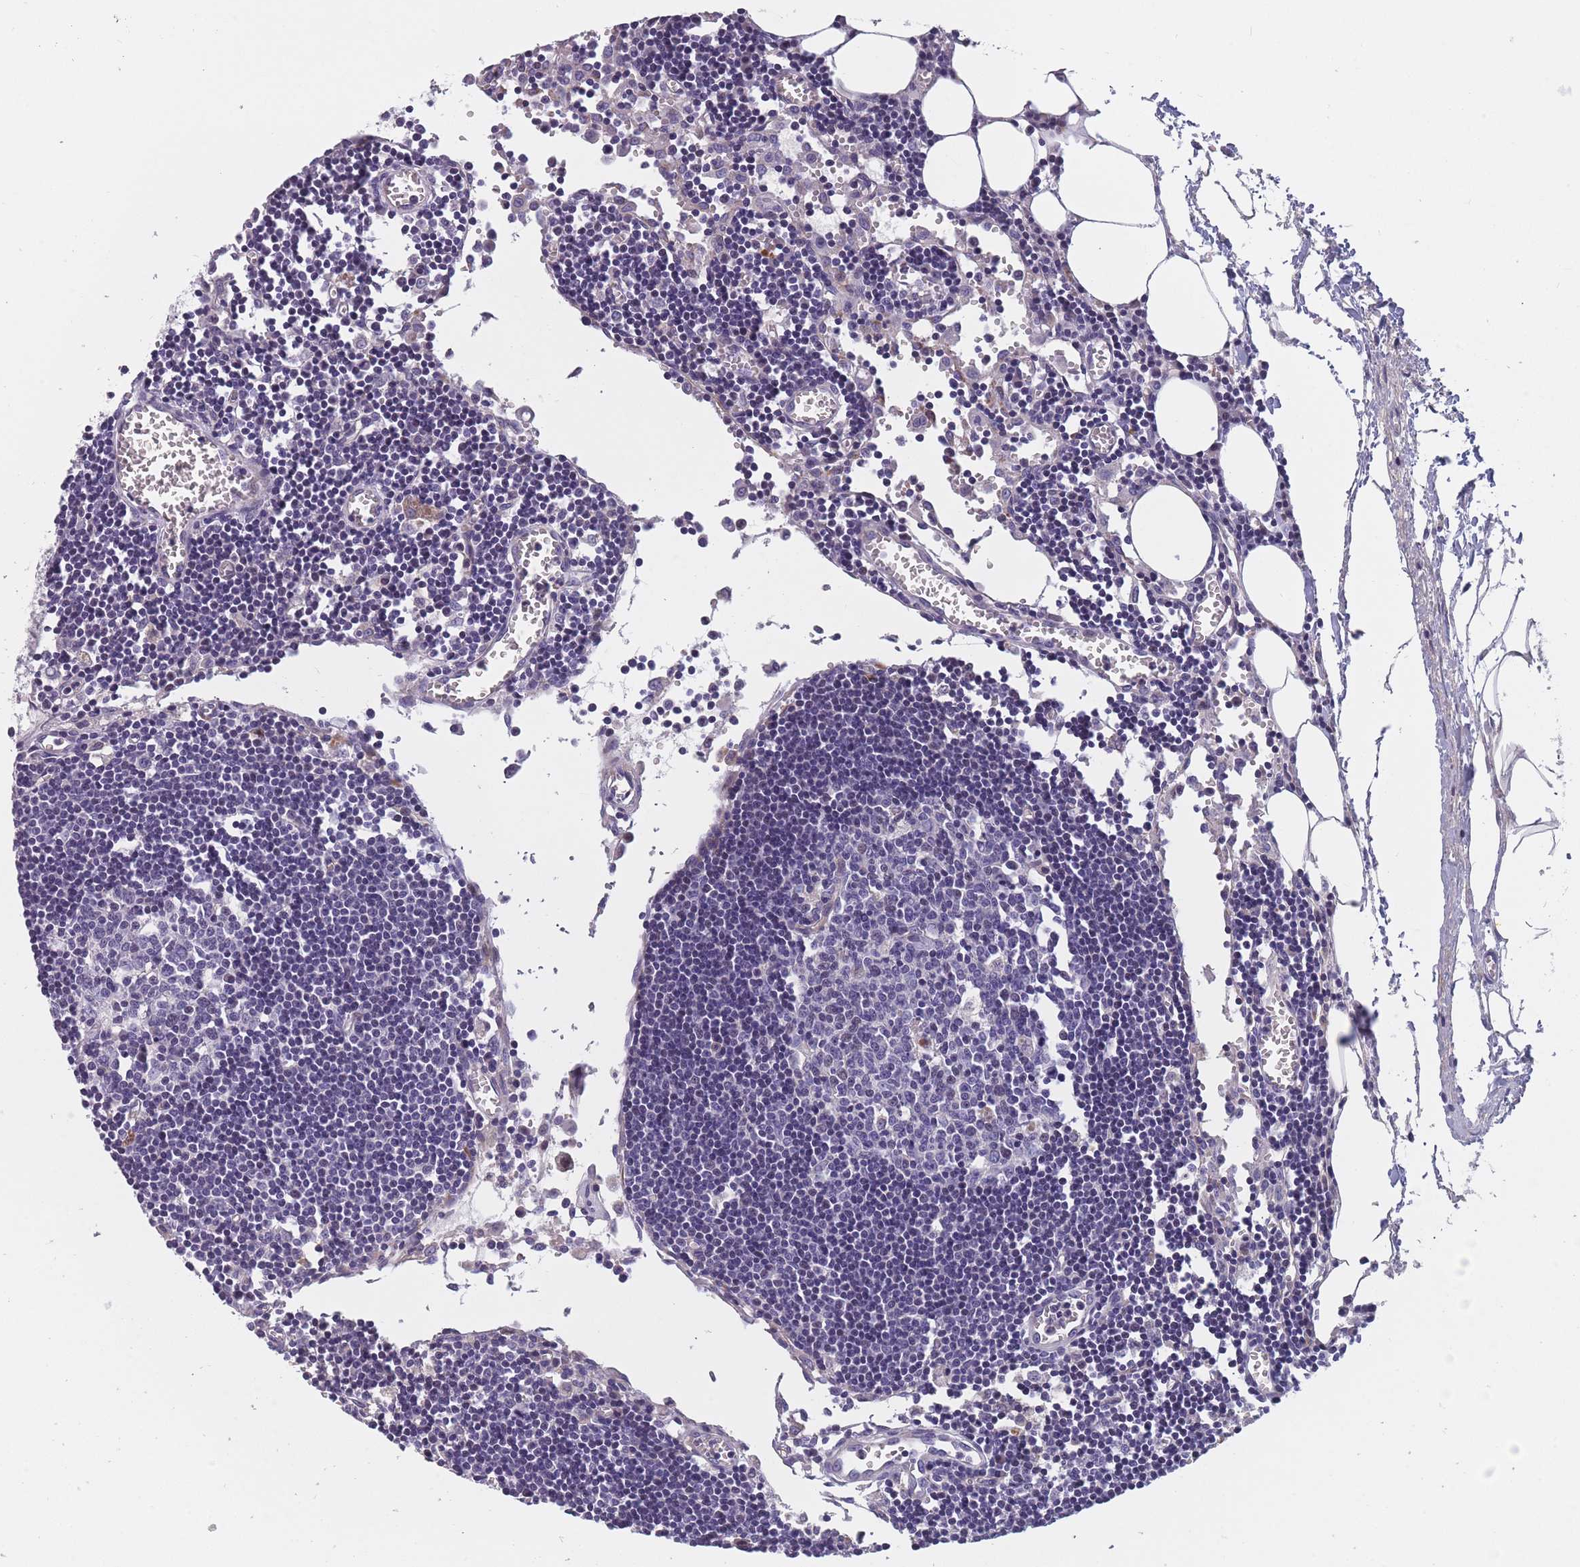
{"staining": {"intensity": "negative", "quantity": "none", "location": "none"}, "tissue": "lymph node", "cell_type": "Germinal center cells", "image_type": "normal", "snomed": [{"axis": "morphology", "description": "Normal tissue, NOS"}, {"axis": "topography", "description": "Lymph node"}], "caption": "Micrograph shows no significant protein positivity in germinal center cells of unremarkable lymph node. (Stains: DAB (3,3'-diaminobenzidine) immunohistochemistry (IHC) with hematoxylin counter stain, Microscopy: brightfield microscopy at high magnification).", "gene": "FAM83F", "patient": {"sex": "male", "age": 62}}